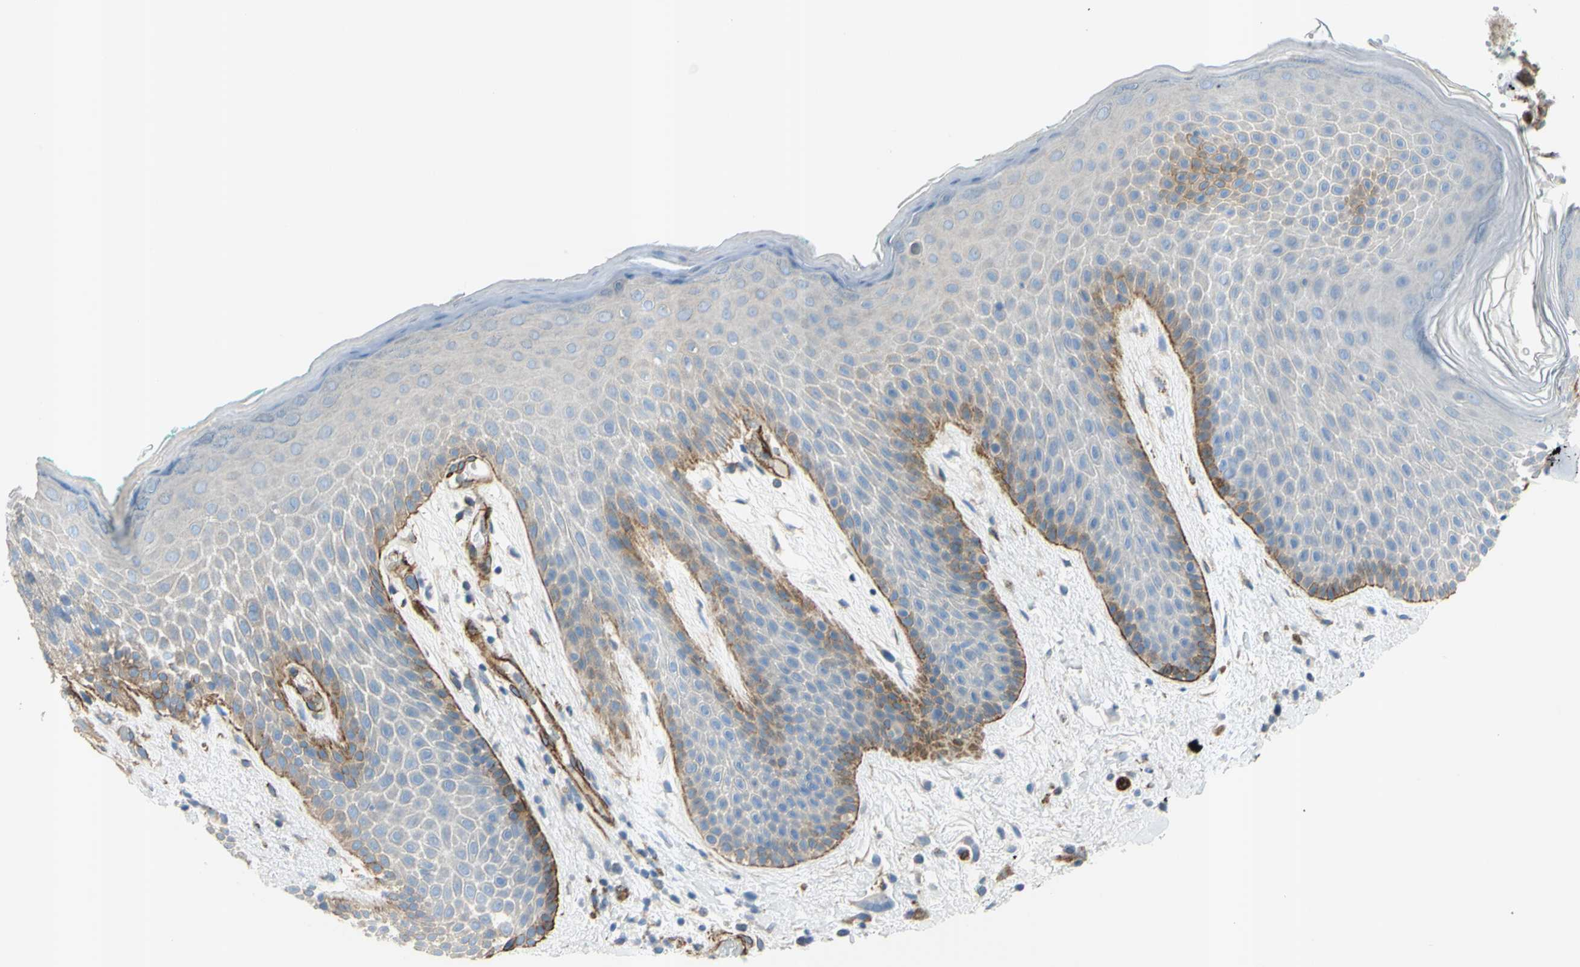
{"staining": {"intensity": "moderate", "quantity": "<25%", "location": "cytoplasmic/membranous"}, "tissue": "skin", "cell_type": "Epidermal cells", "image_type": "normal", "snomed": [{"axis": "morphology", "description": "Normal tissue, NOS"}, {"axis": "topography", "description": "Anal"}], "caption": "Immunohistochemistry (IHC) image of unremarkable skin: human skin stained using immunohistochemistry shows low levels of moderate protein expression localized specifically in the cytoplasmic/membranous of epidermal cells, appearing as a cytoplasmic/membranous brown color.", "gene": "PRRG2", "patient": {"sex": "male", "age": 74}}